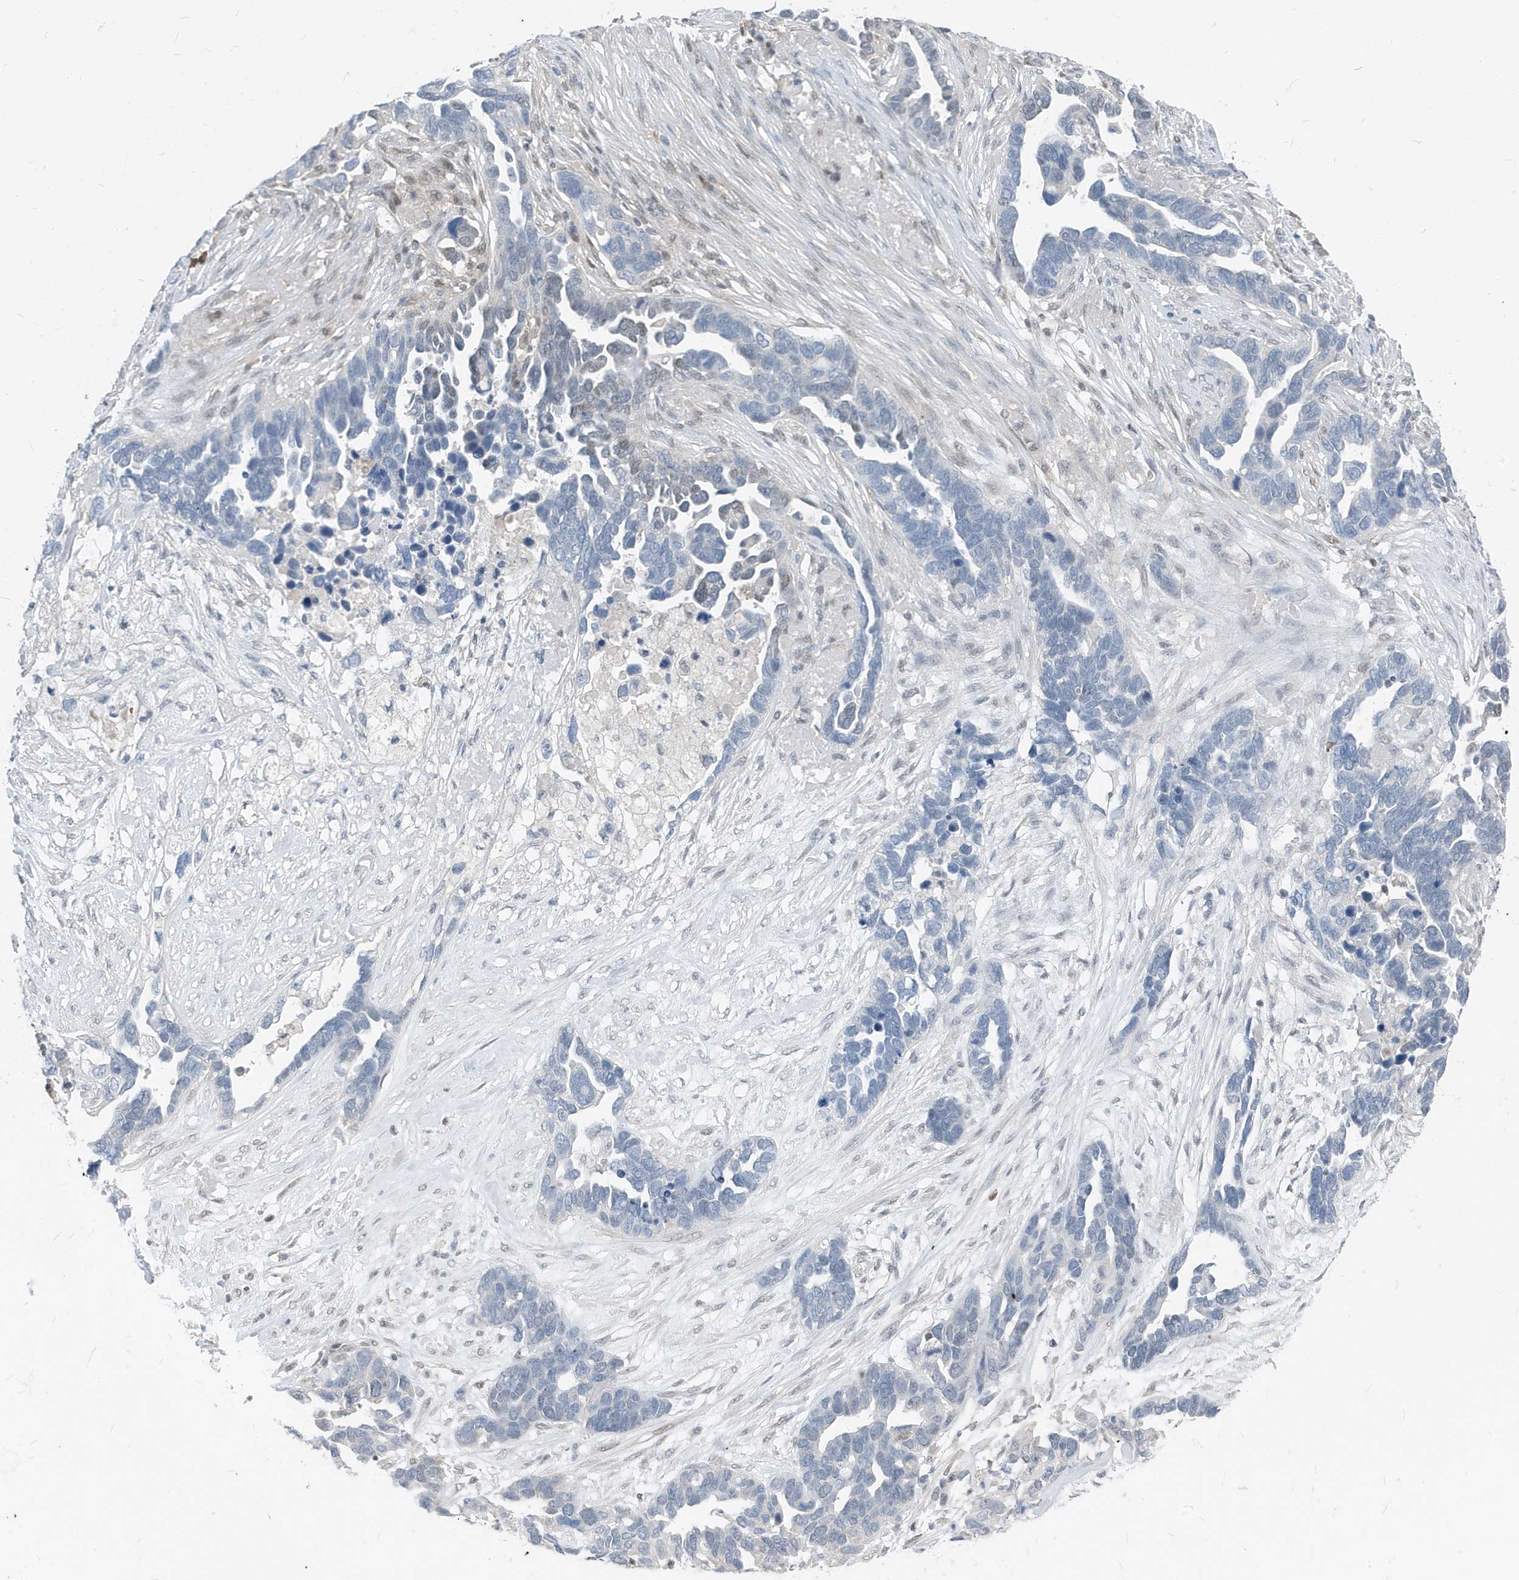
{"staining": {"intensity": "negative", "quantity": "none", "location": "none"}, "tissue": "ovarian cancer", "cell_type": "Tumor cells", "image_type": "cancer", "snomed": [{"axis": "morphology", "description": "Cystadenocarcinoma, serous, NOS"}, {"axis": "topography", "description": "Ovary"}], "caption": "Immunohistochemical staining of human ovarian cancer (serous cystadenocarcinoma) displays no significant positivity in tumor cells.", "gene": "NCOA7", "patient": {"sex": "female", "age": 54}}